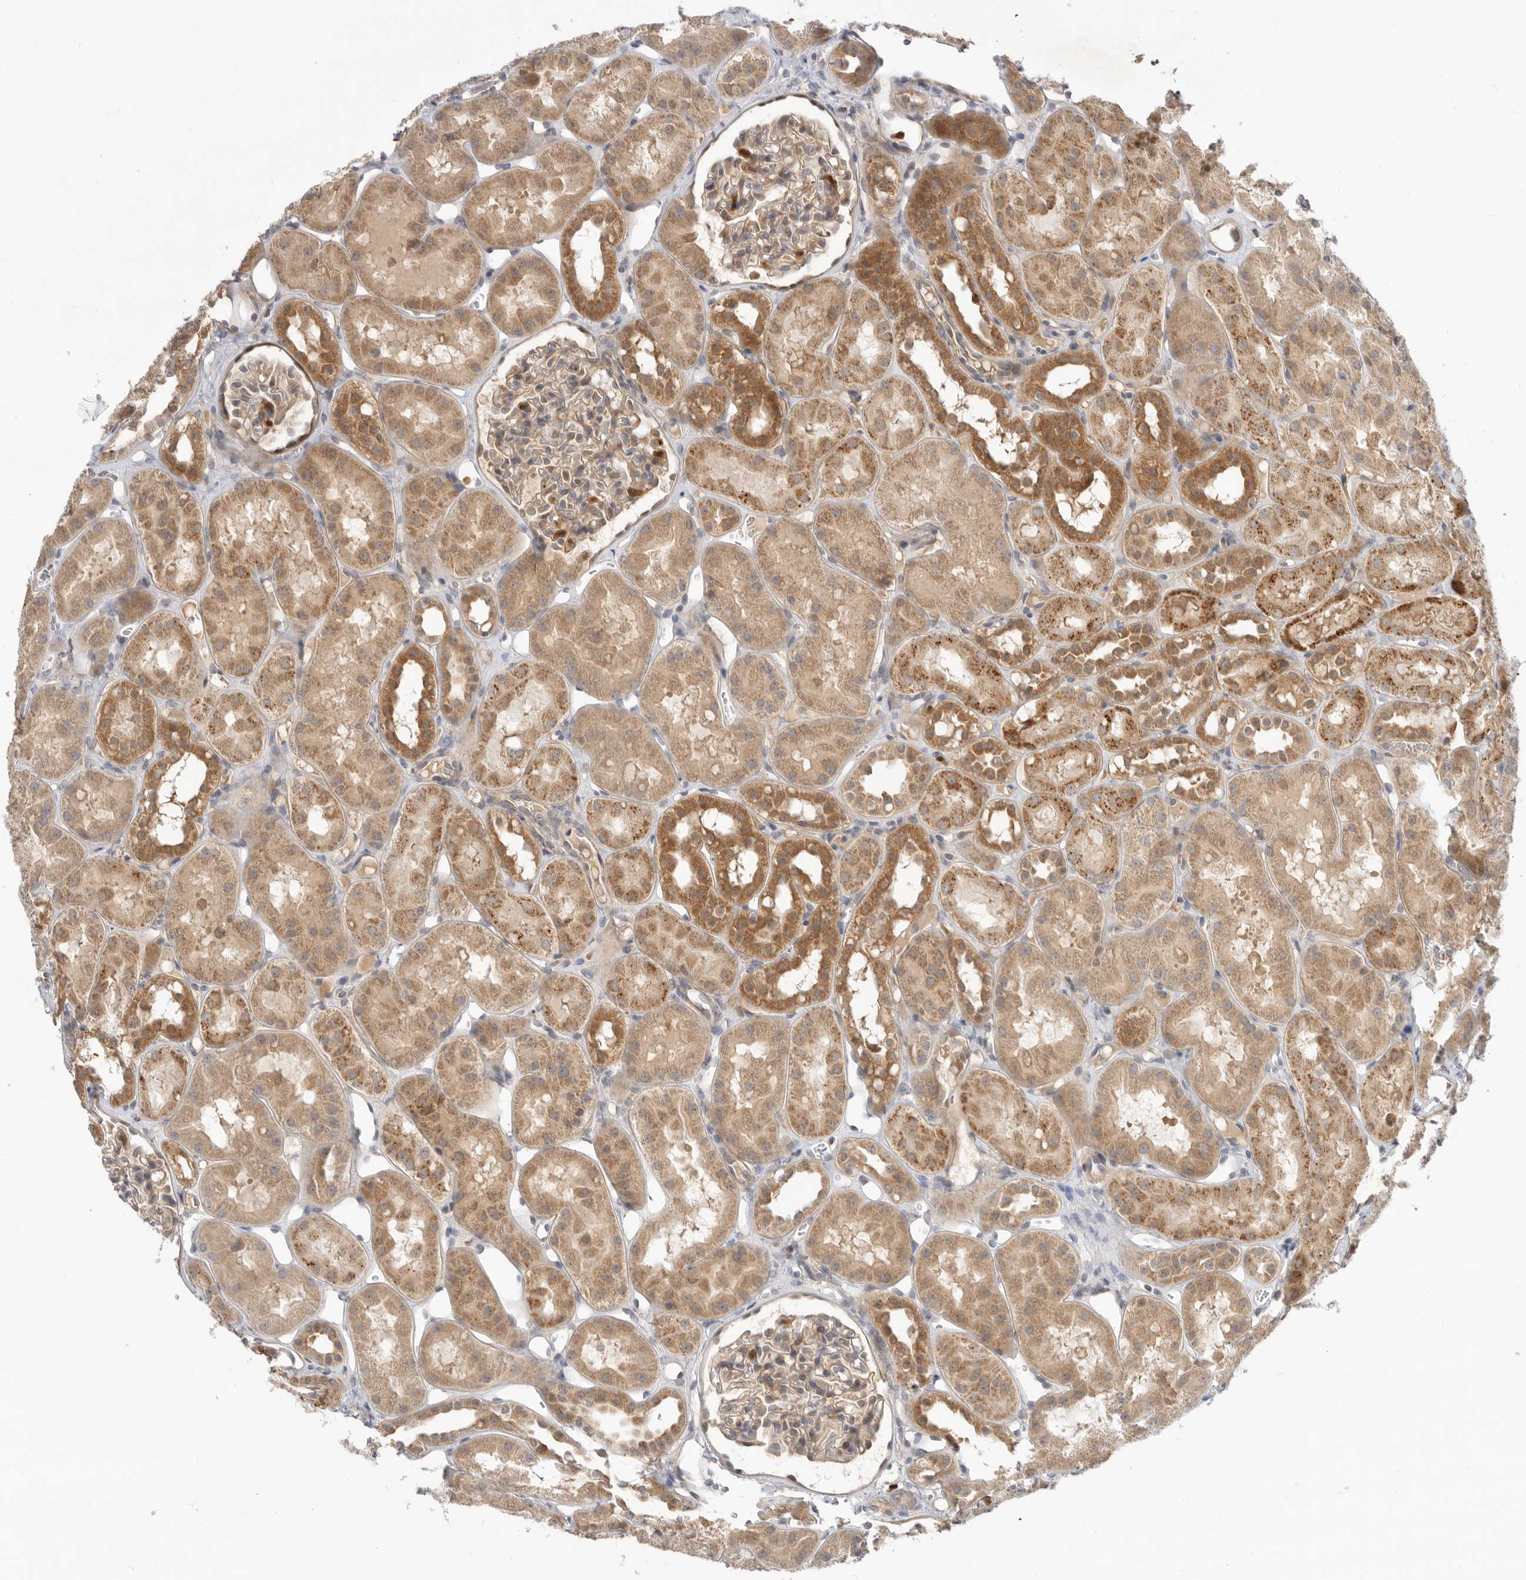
{"staining": {"intensity": "weak", "quantity": ">75%", "location": "cytoplasmic/membranous"}, "tissue": "kidney", "cell_type": "Cells in glomeruli", "image_type": "normal", "snomed": [{"axis": "morphology", "description": "Normal tissue, NOS"}, {"axis": "topography", "description": "Kidney"}], "caption": "Cells in glomeruli demonstrate low levels of weak cytoplasmic/membranous staining in about >75% of cells in unremarkable kidney.", "gene": "GNE", "patient": {"sex": "male", "age": 16}}